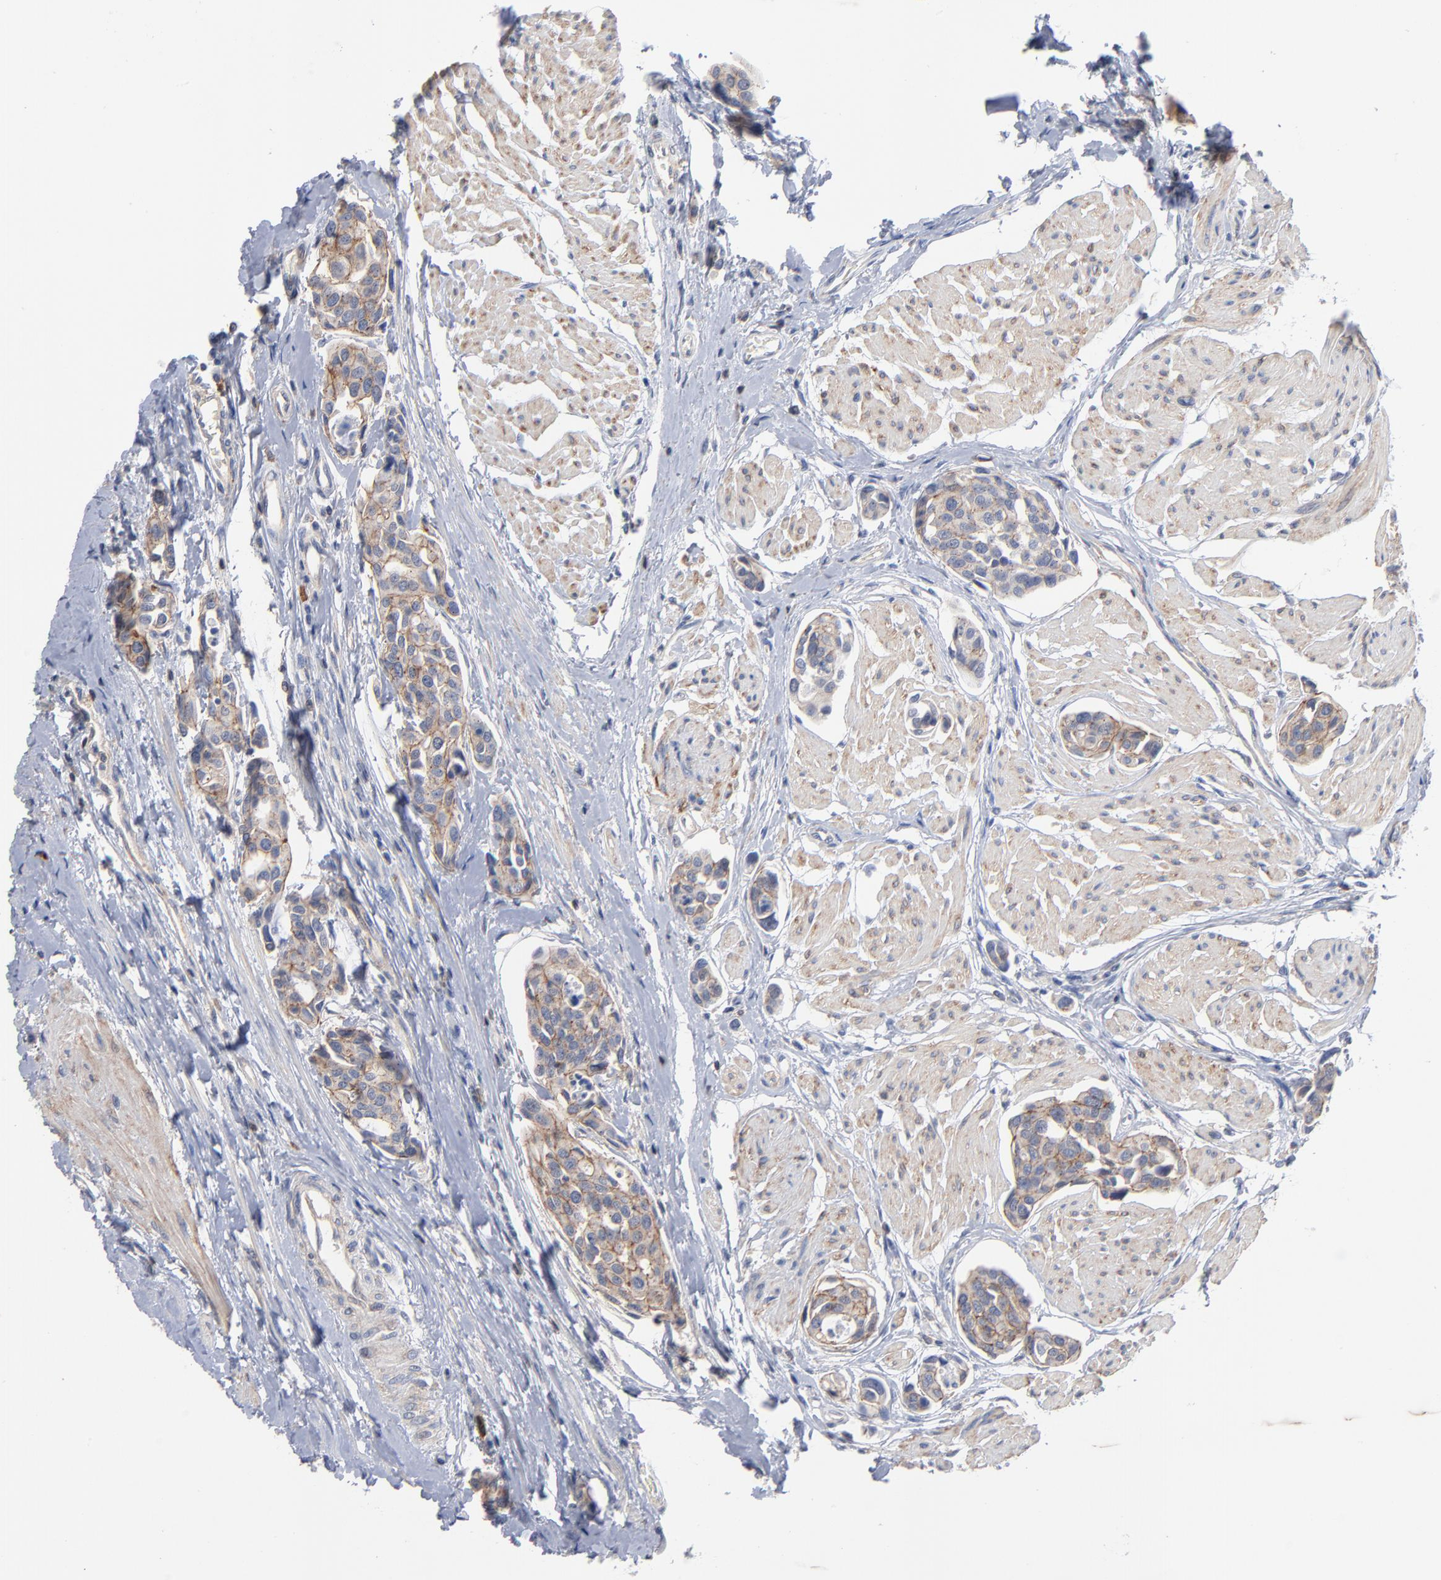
{"staining": {"intensity": "moderate", "quantity": ">75%", "location": "cytoplasmic/membranous"}, "tissue": "urothelial cancer", "cell_type": "Tumor cells", "image_type": "cancer", "snomed": [{"axis": "morphology", "description": "Urothelial carcinoma, High grade"}, {"axis": "topography", "description": "Urinary bladder"}], "caption": "High-grade urothelial carcinoma tissue shows moderate cytoplasmic/membranous expression in about >75% of tumor cells (IHC, brightfield microscopy, high magnification).", "gene": "PDLIM2", "patient": {"sex": "male", "age": 78}}